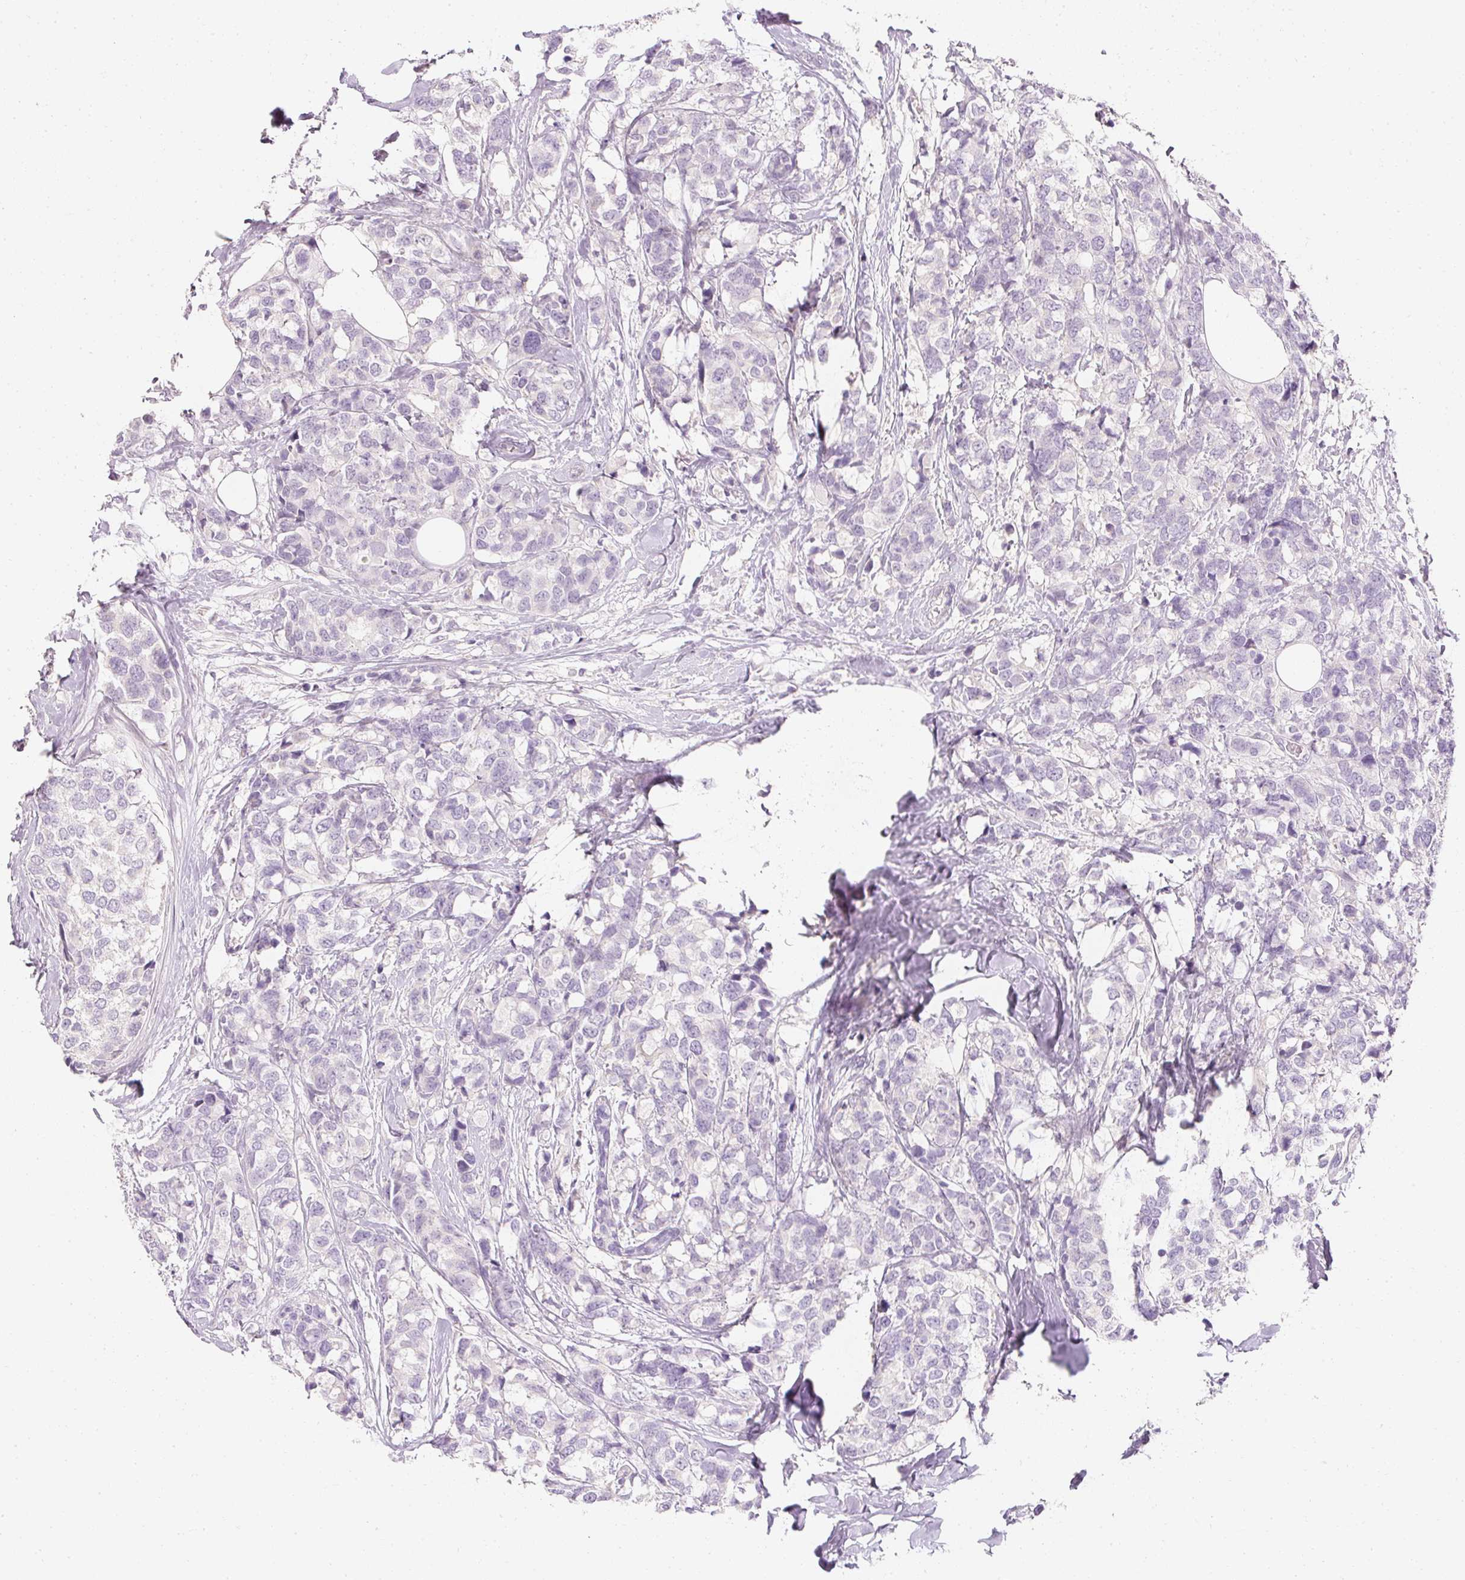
{"staining": {"intensity": "negative", "quantity": "none", "location": "none"}, "tissue": "breast cancer", "cell_type": "Tumor cells", "image_type": "cancer", "snomed": [{"axis": "morphology", "description": "Lobular carcinoma"}, {"axis": "topography", "description": "Breast"}], "caption": "An immunohistochemistry photomicrograph of lobular carcinoma (breast) is shown. There is no staining in tumor cells of lobular carcinoma (breast).", "gene": "ELAVL3", "patient": {"sex": "female", "age": 59}}